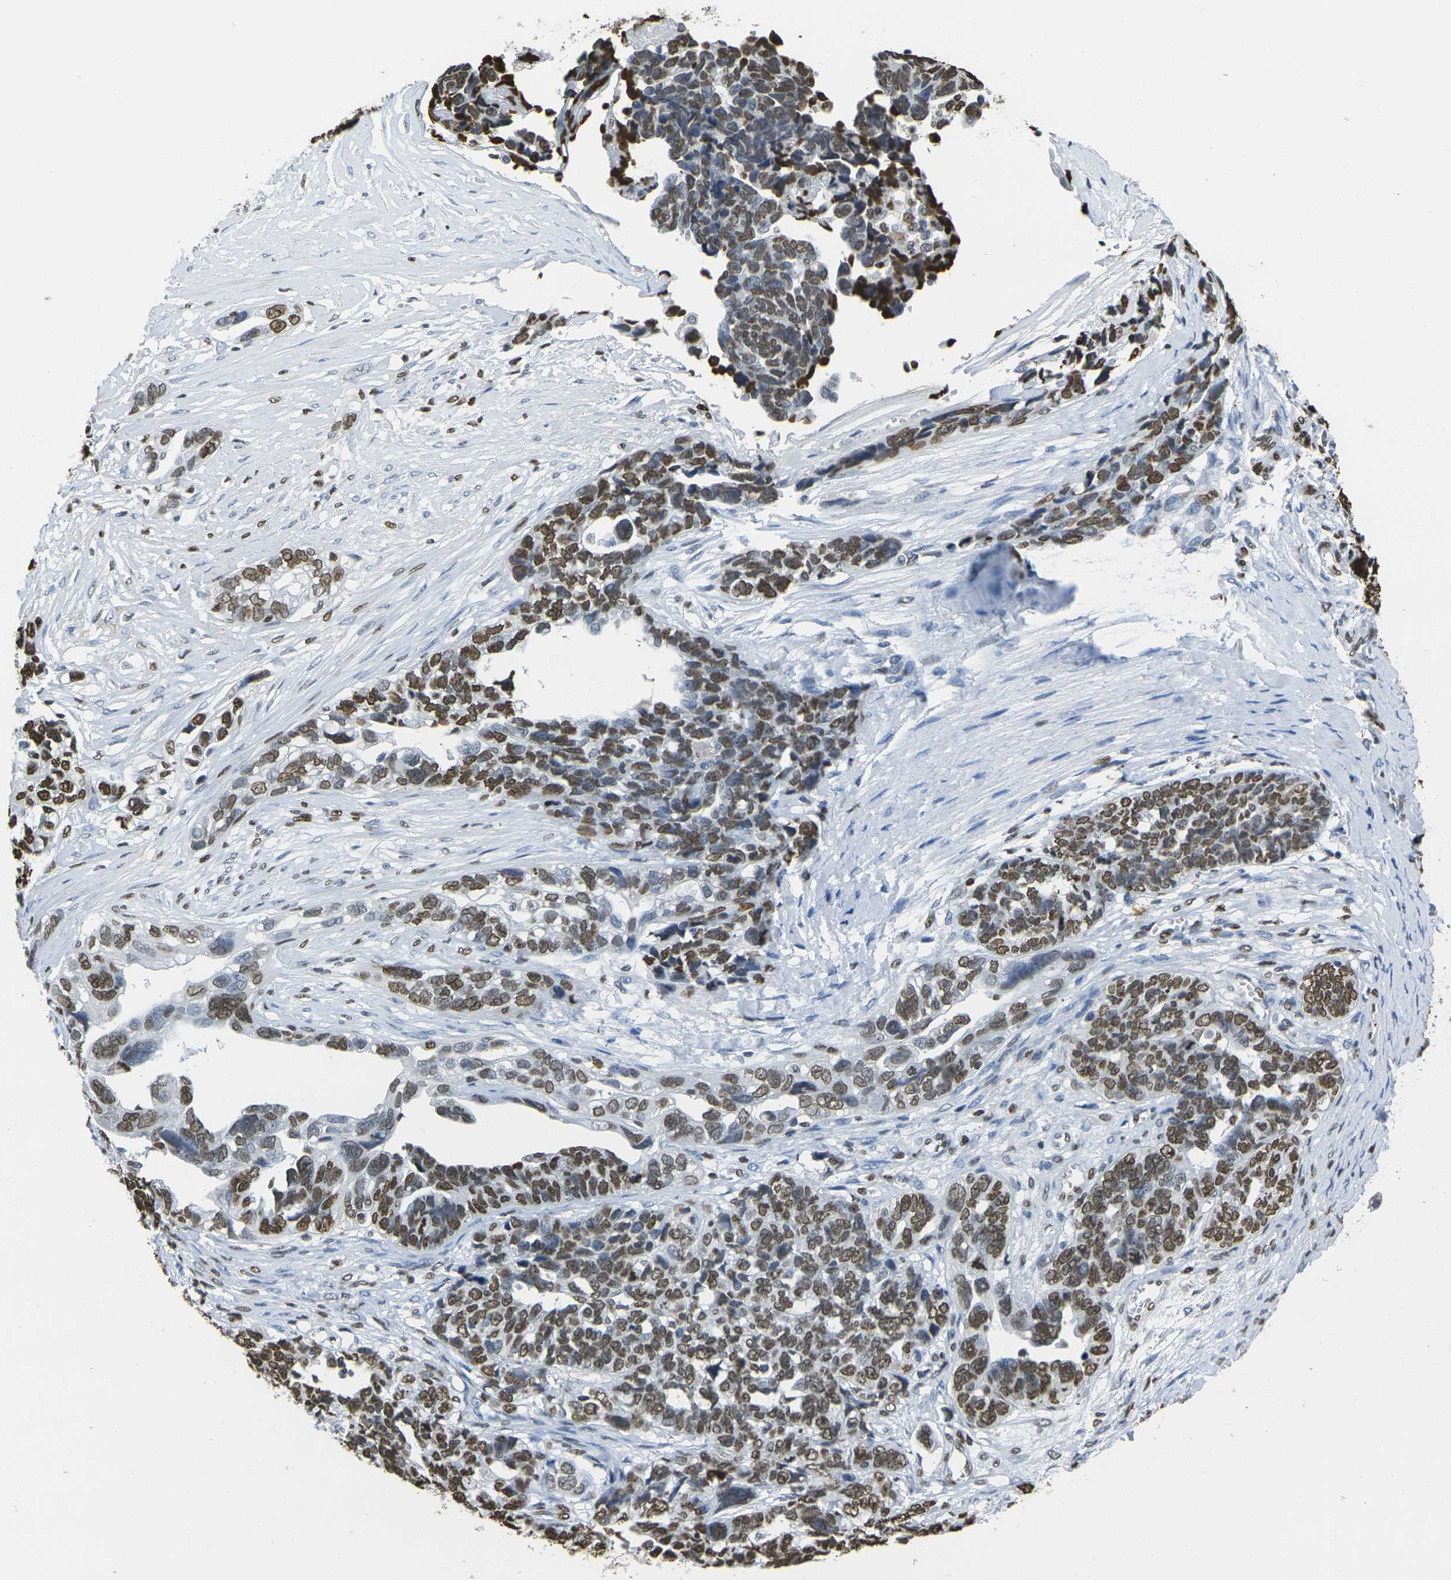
{"staining": {"intensity": "strong", "quantity": ">75%", "location": "nuclear"}, "tissue": "ovarian cancer", "cell_type": "Tumor cells", "image_type": "cancer", "snomed": [{"axis": "morphology", "description": "Cystadenocarcinoma, serous, NOS"}, {"axis": "topography", "description": "Ovary"}], "caption": "Serous cystadenocarcinoma (ovarian) stained with a brown dye displays strong nuclear positive expression in approximately >75% of tumor cells.", "gene": "DRAXIN", "patient": {"sex": "female", "age": 79}}